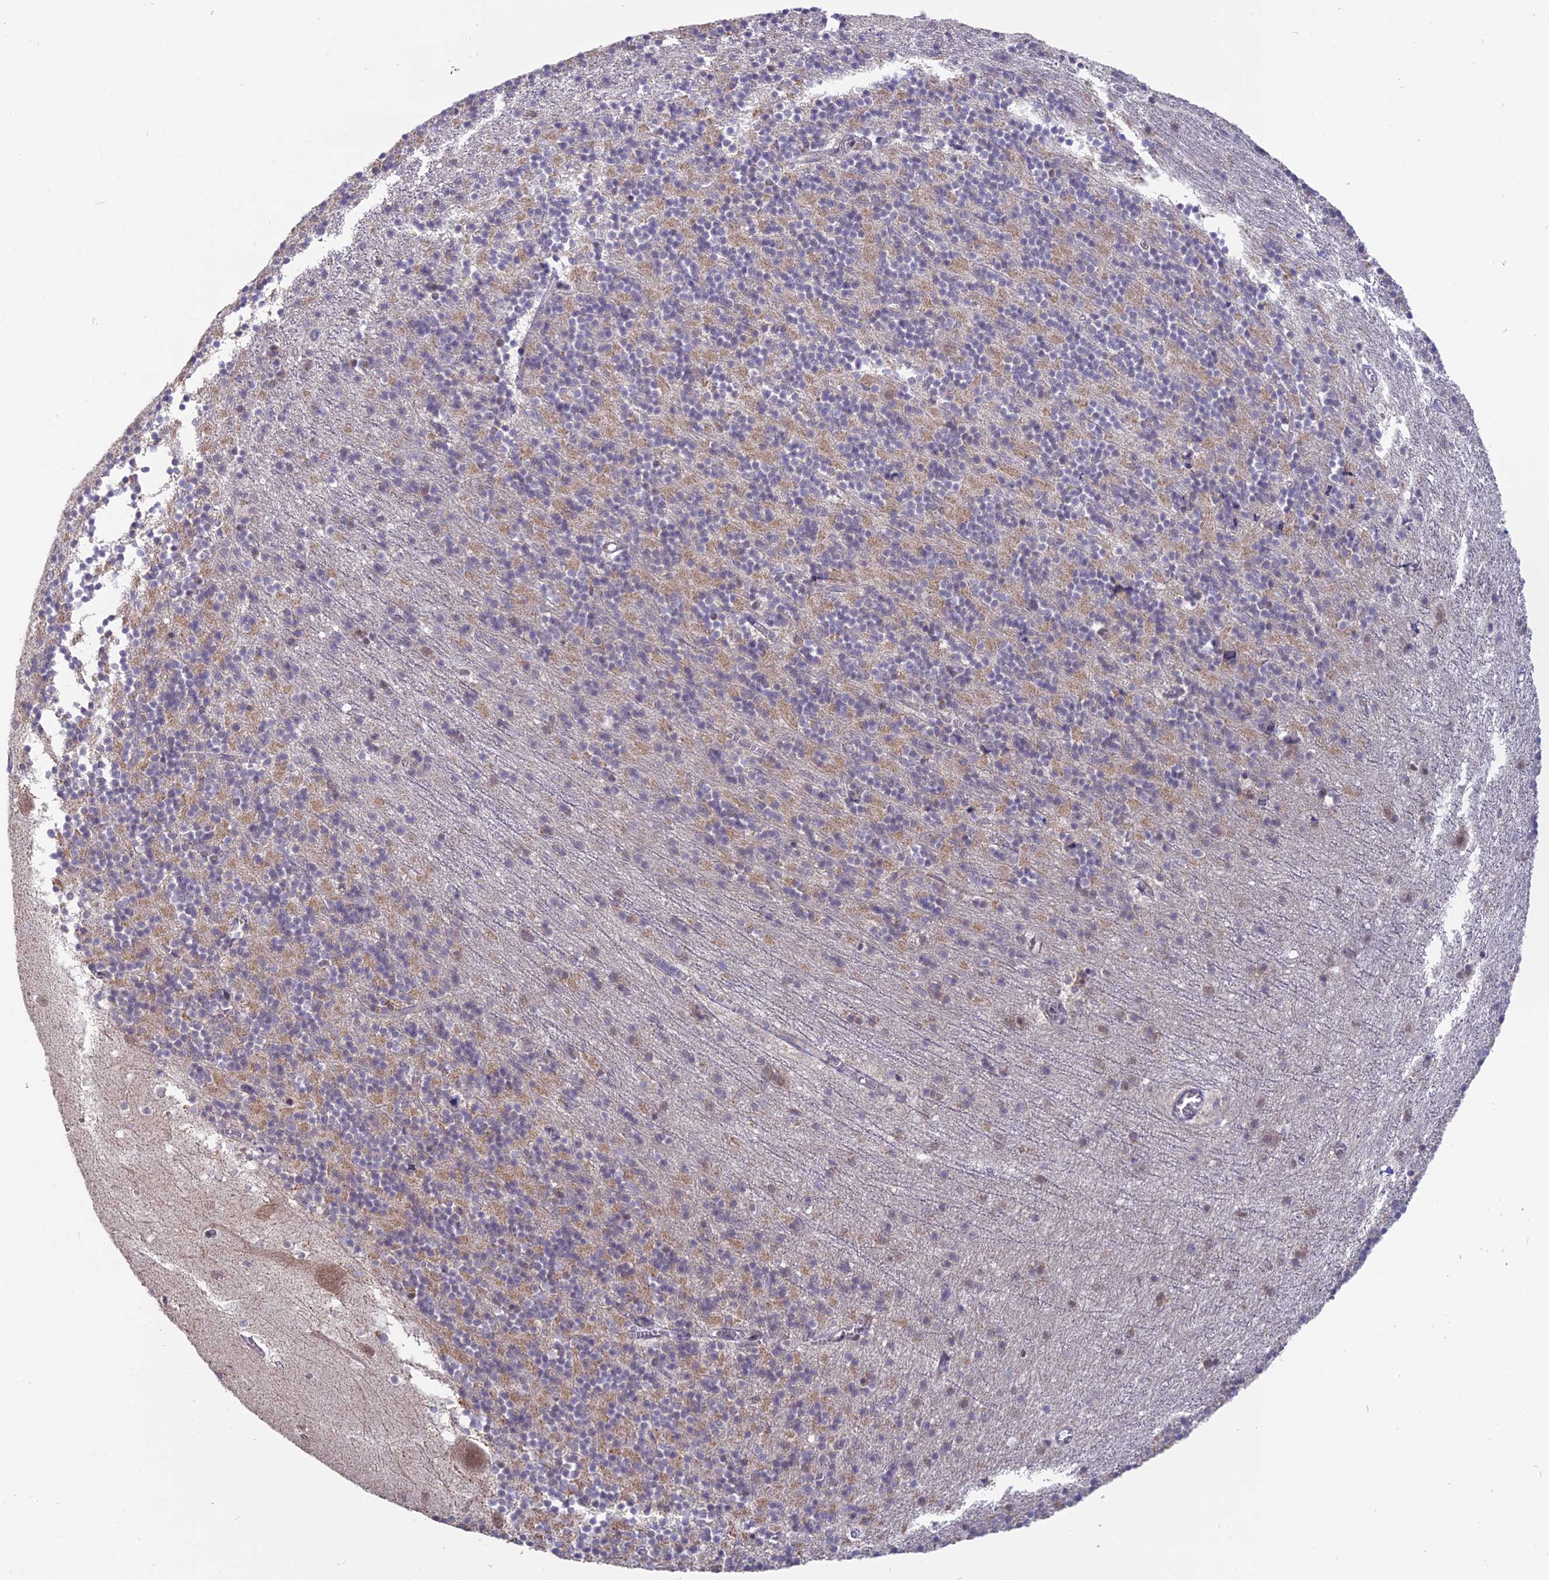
{"staining": {"intensity": "weak", "quantity": "<25%", "location": "cytoplasmic/membranous"}, "tissue": "cerebellum", "cell_type": "Cells in granular layer", "image_type": "normal", "snomed": [{"axis": "morphology", "description": "Normal tissue, NOS"}, {"axis": "topography", "description": "Cerebellum"}], "caption": "An image of cerebellum stained for a protein displays no brown staining in cells in granular layer. The staining is performed using DAB brown chromogen with nuclei counter-stained in using hematoxylin.", "gene": "ARHGAP40", "patient": {"sex": "male", "age": 54}}